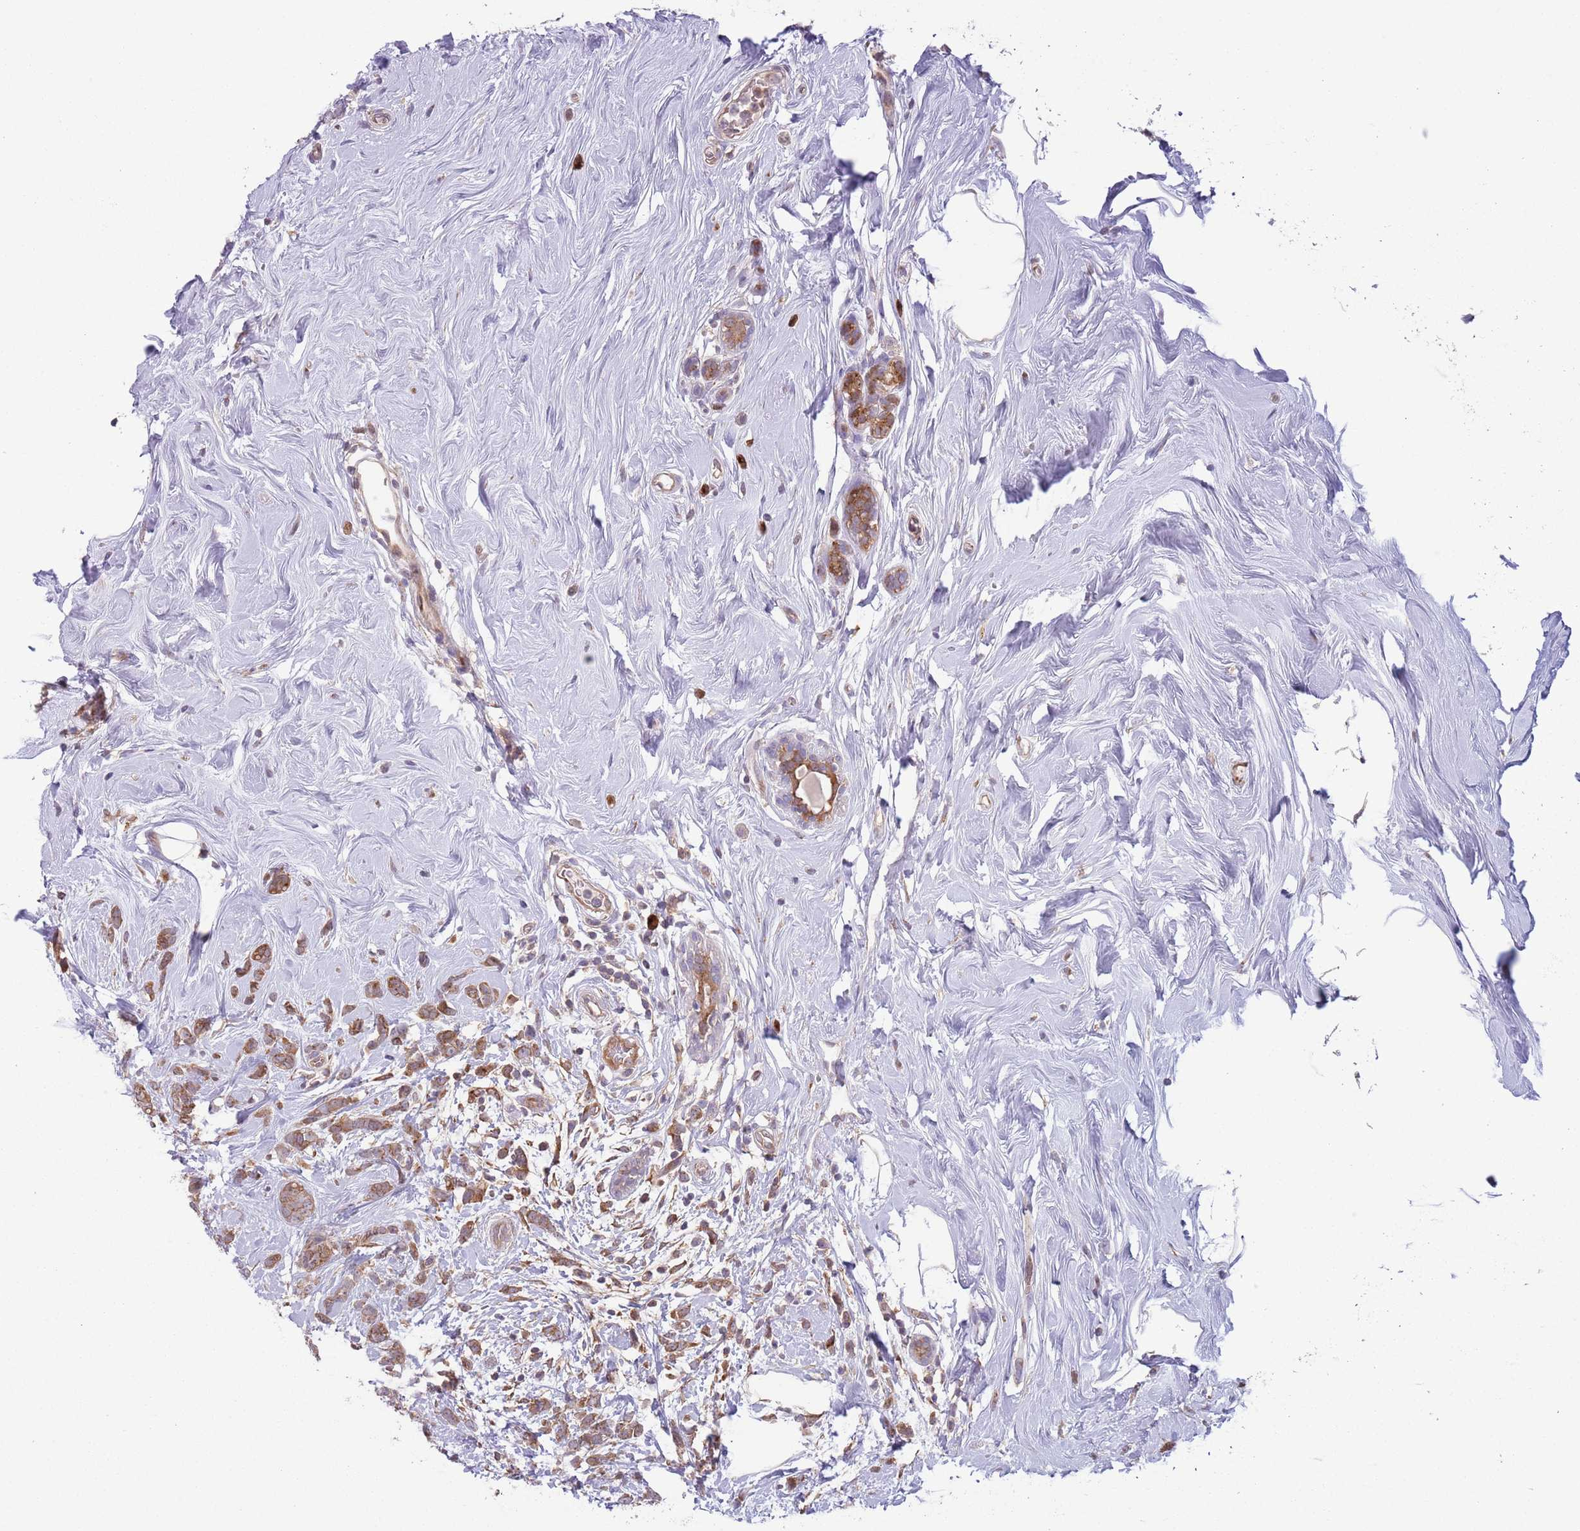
{"staining": {"intensity": "moderate", "quantity": ">75%", "location": "cytoplasmic/membranous"}, "tissue": "breast cancer", "cell_type": "Tumor cells", "image_type": "cancer", "snomed": [{"axis": "morphology", "description": "Lobular carcinoma"}, {"axis": "topography", "description": "Breast"}], "caption": "Immunohistochemistry micrograph of neoplastic tissue: breast cancer stained using immunohistochemistry demonstrates medium levels of moderate protein expression localized specifically in the cytoplasmic/membranous of tumor cells, appearing as a cytoplasmic/membranous brown color.", "gene": "COPE", "patient": {"sex": "female", "age": 58}}